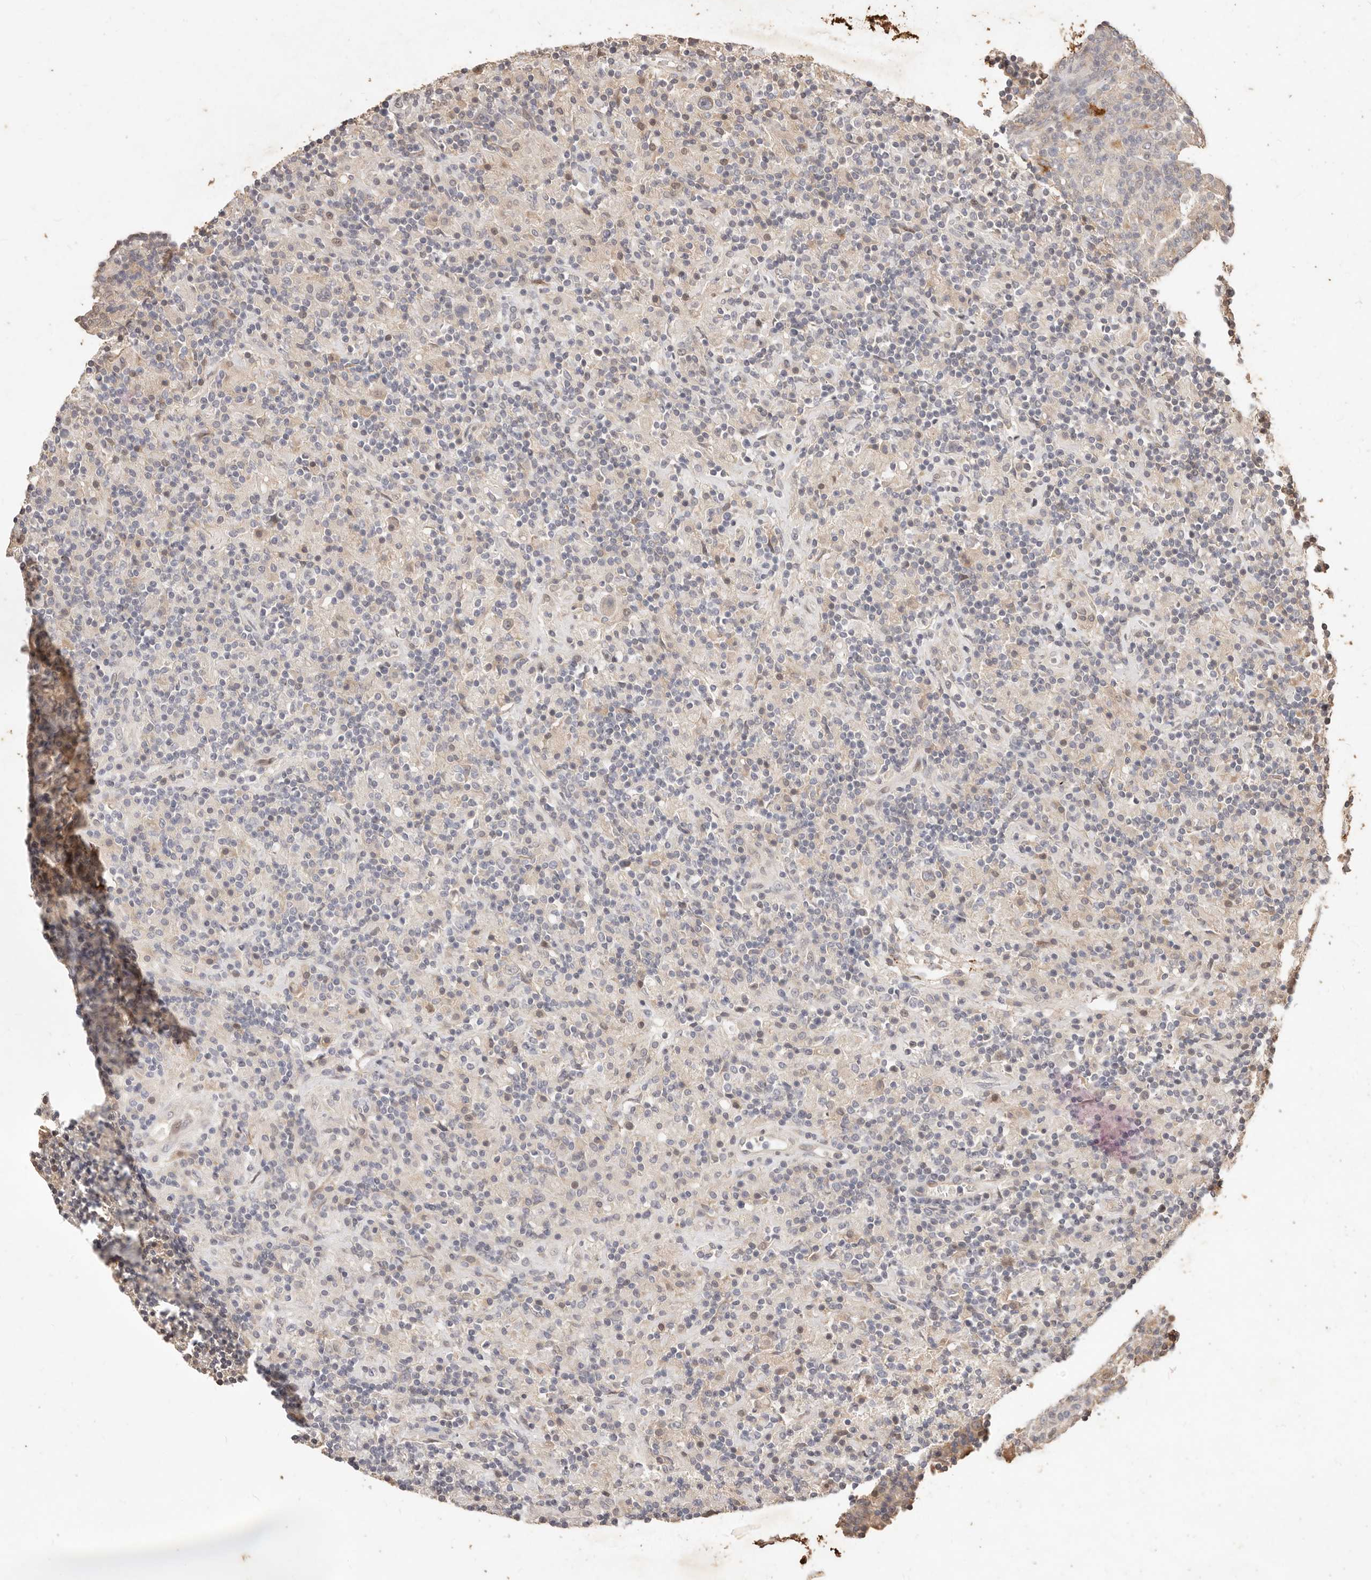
{"staining": {"intensity": "negative", "quantity": "none", "location": "none"}, "tissue": "lymphoma", "cell_type": "Tumor cells", "image_type": "cancer", "snomed": [{"axis": "morphology", "description": "Hodgkin's disease, NOS"}, {"axis": "topography", "description": "Lymph node"}], "caption": "Tumor cells show no significant protein staining in Hodgkin's disease.", "gene": "KIF9", "patient": {"sex": "male", "age": 70}}